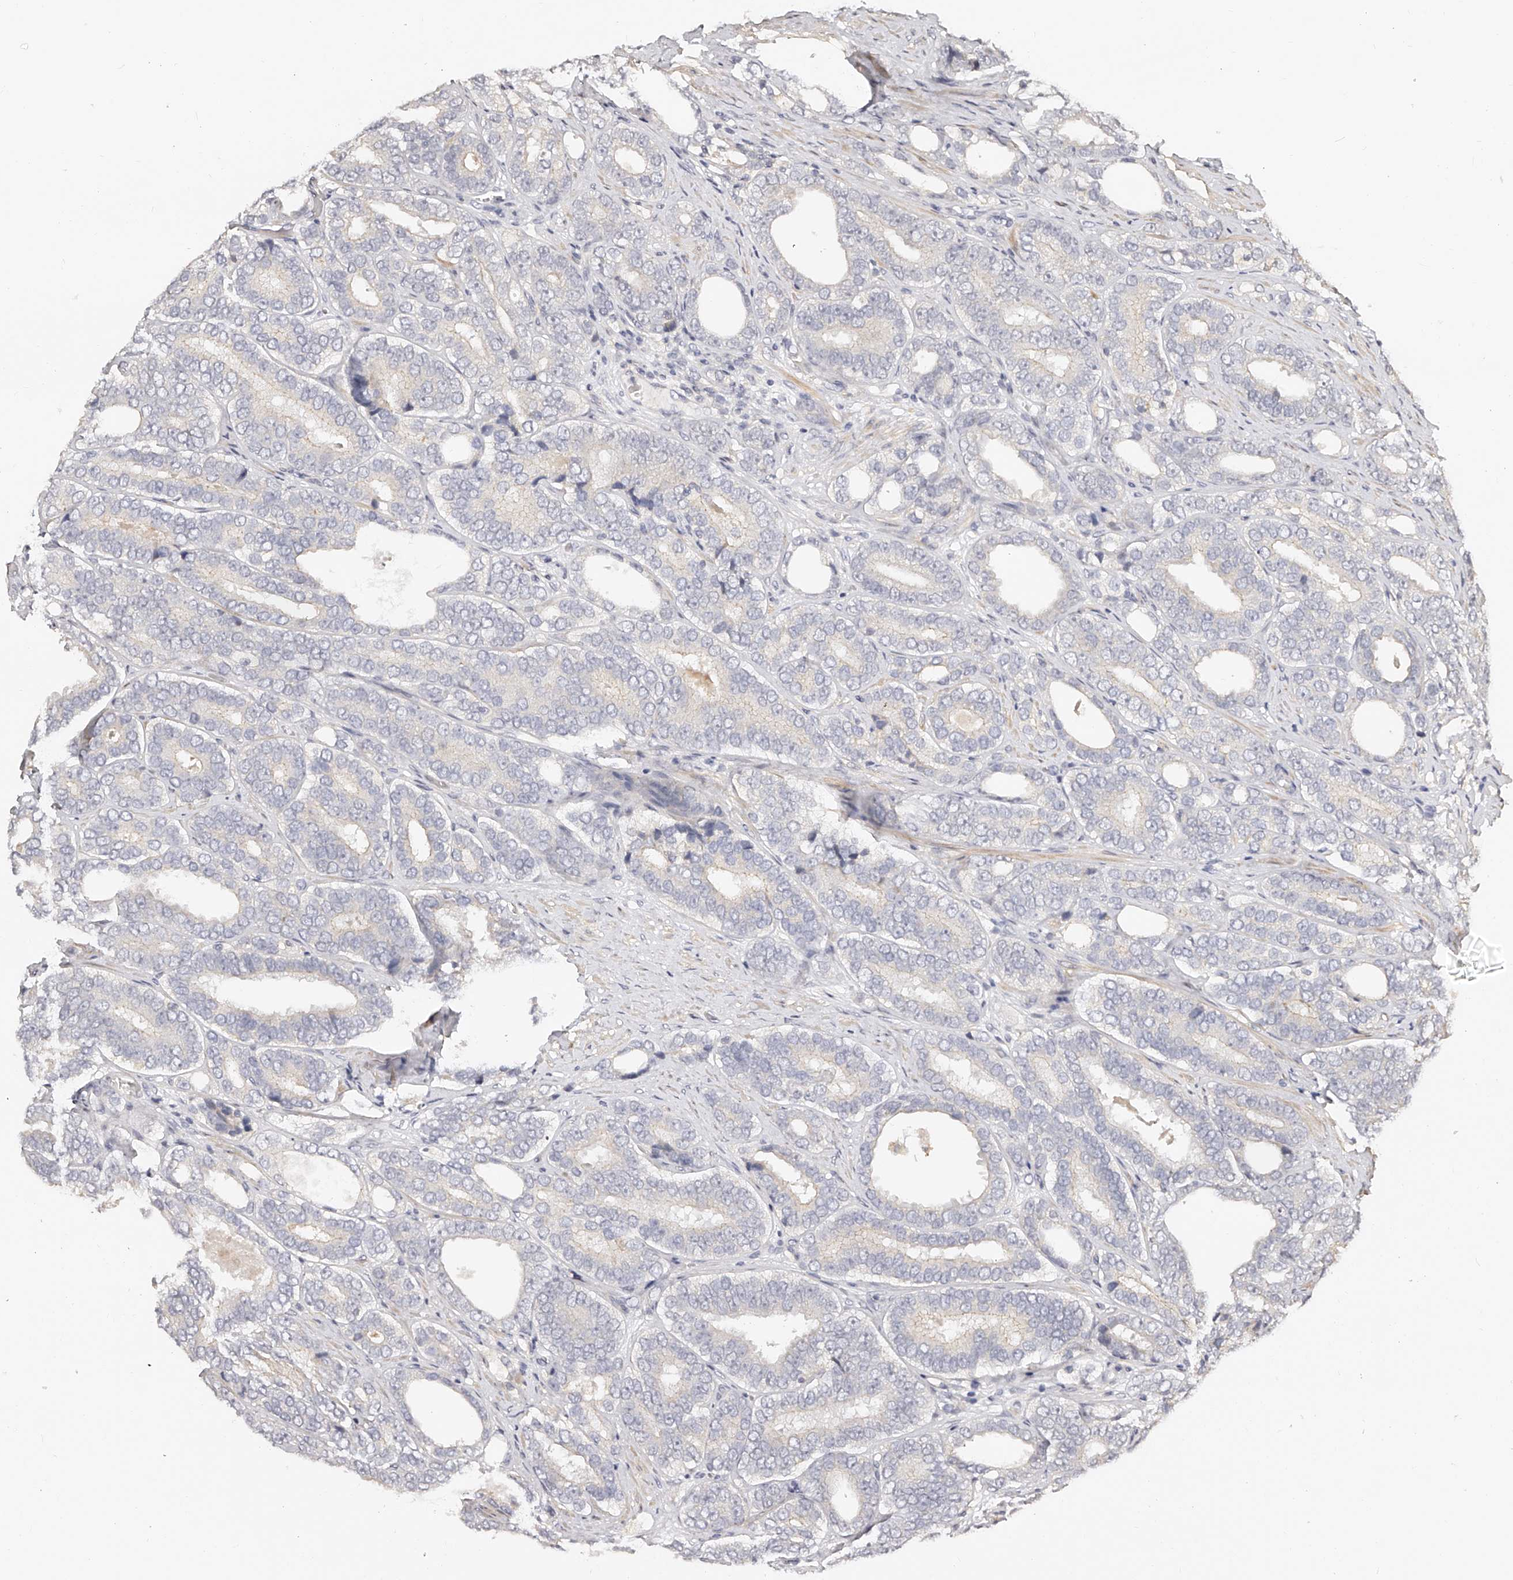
{"staining": {"intensity": "negative", "quantity": "none", "location": "none"}, "tissue": "prostate cancer", "cell_type": "Tumor cells", "image_type": "cancer", "snomed": [{"axis": "morphology", "description": "Adenocarcinoma, High grade"}, {"axis": "topography", "description": "Prostate"}], "caption": "The IHC photomicrograph has no significant expression in tumor cells of prostate cancer tissue.", "gene": "ZNF789", "patient": {"sex": "male", "age": 56}}